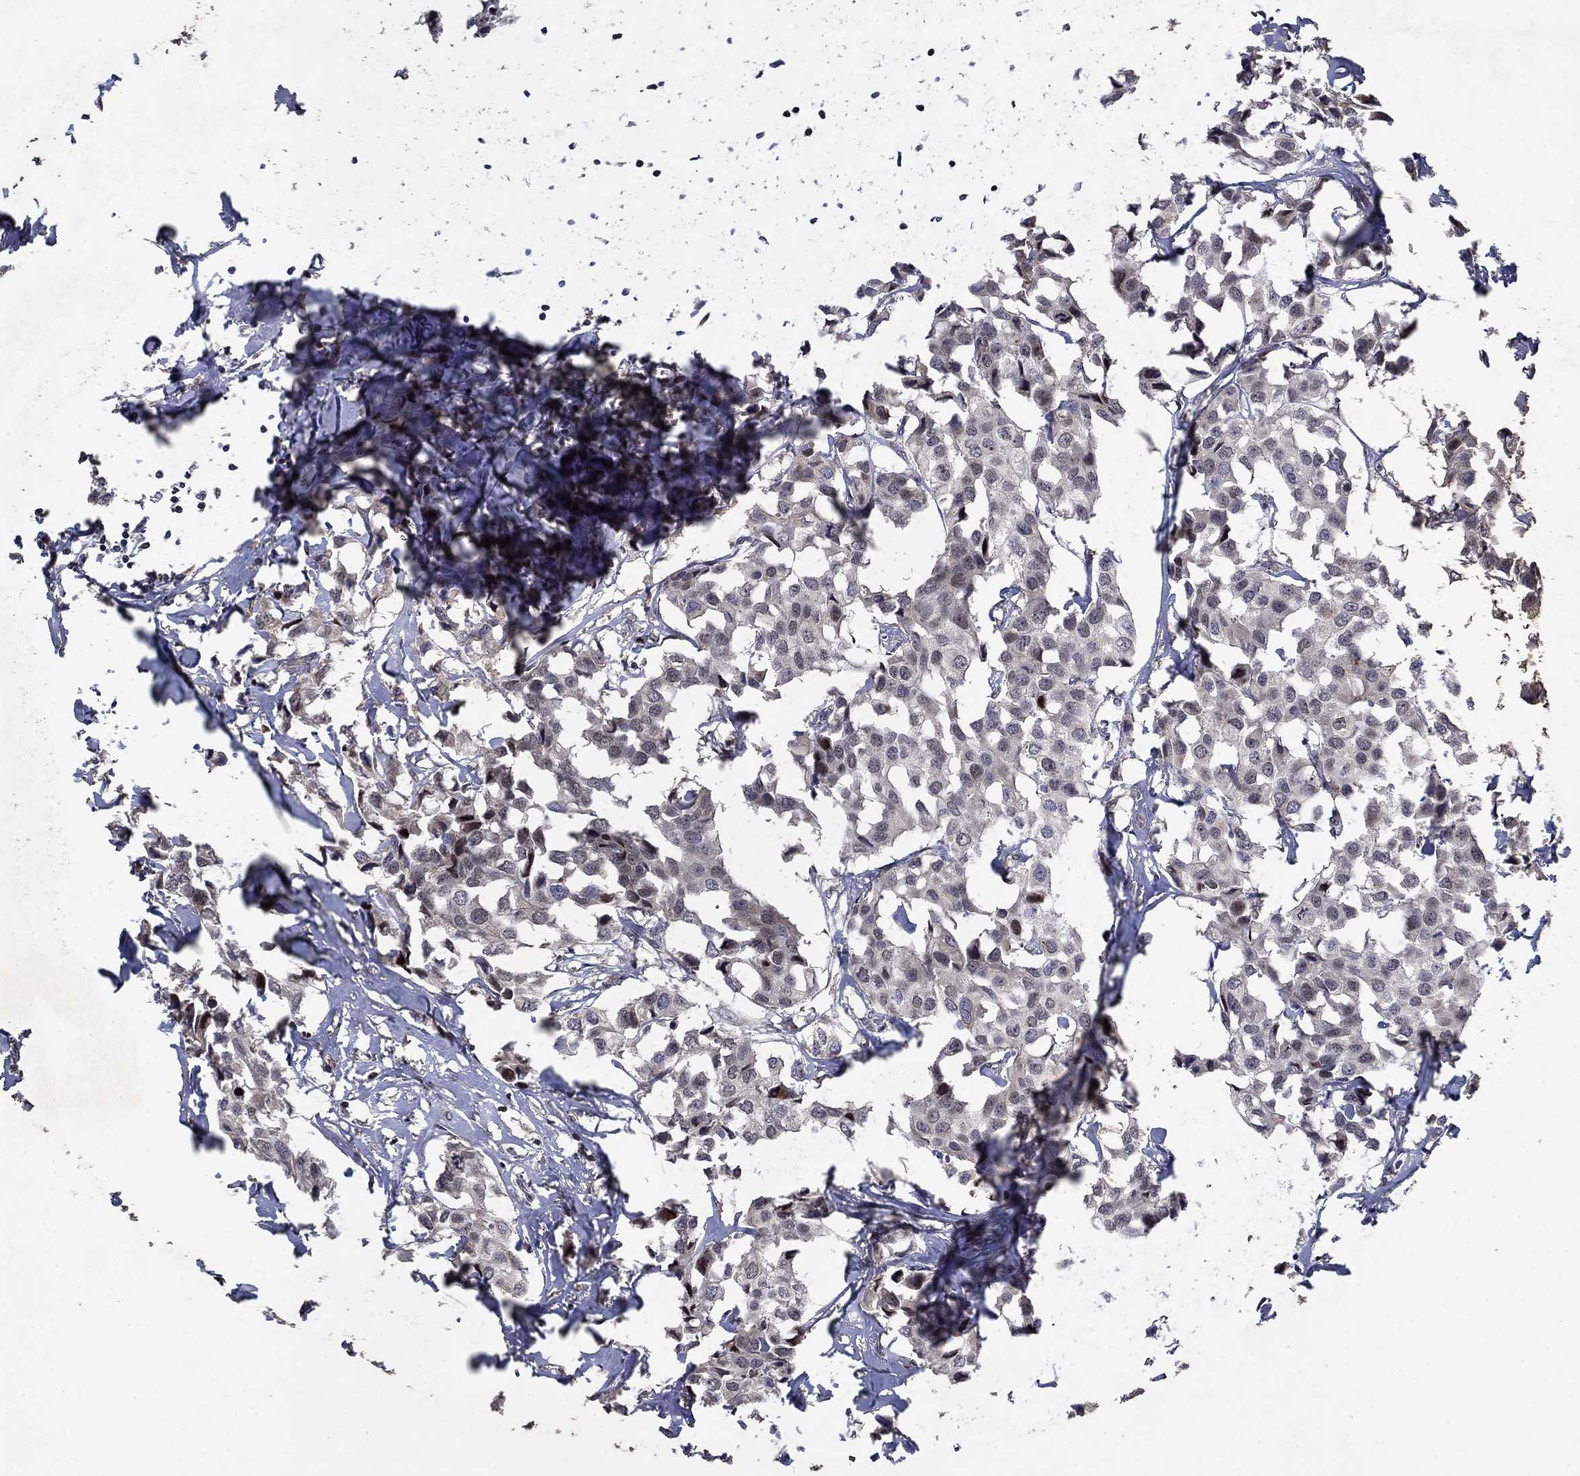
{"staining": {"intensity": "strong", "quantity": "<25%", "location": "nuclear"}, "tissue": "breast cancer", "cell_type": "Tumor cells", "image_type": "cancer", "snomed": [{"axis": "morphology", "description": "Duct carcinoma"}, {"axis": "topography", "description": "Breast"}], "caption": "Strong nuclear positivity is appreciated in about <25% of tumor cells in breast cancer (invasive ductal carcinoma).", "gene": "PRICKLE4", "patient": {"sex": "female", "age": 80}}